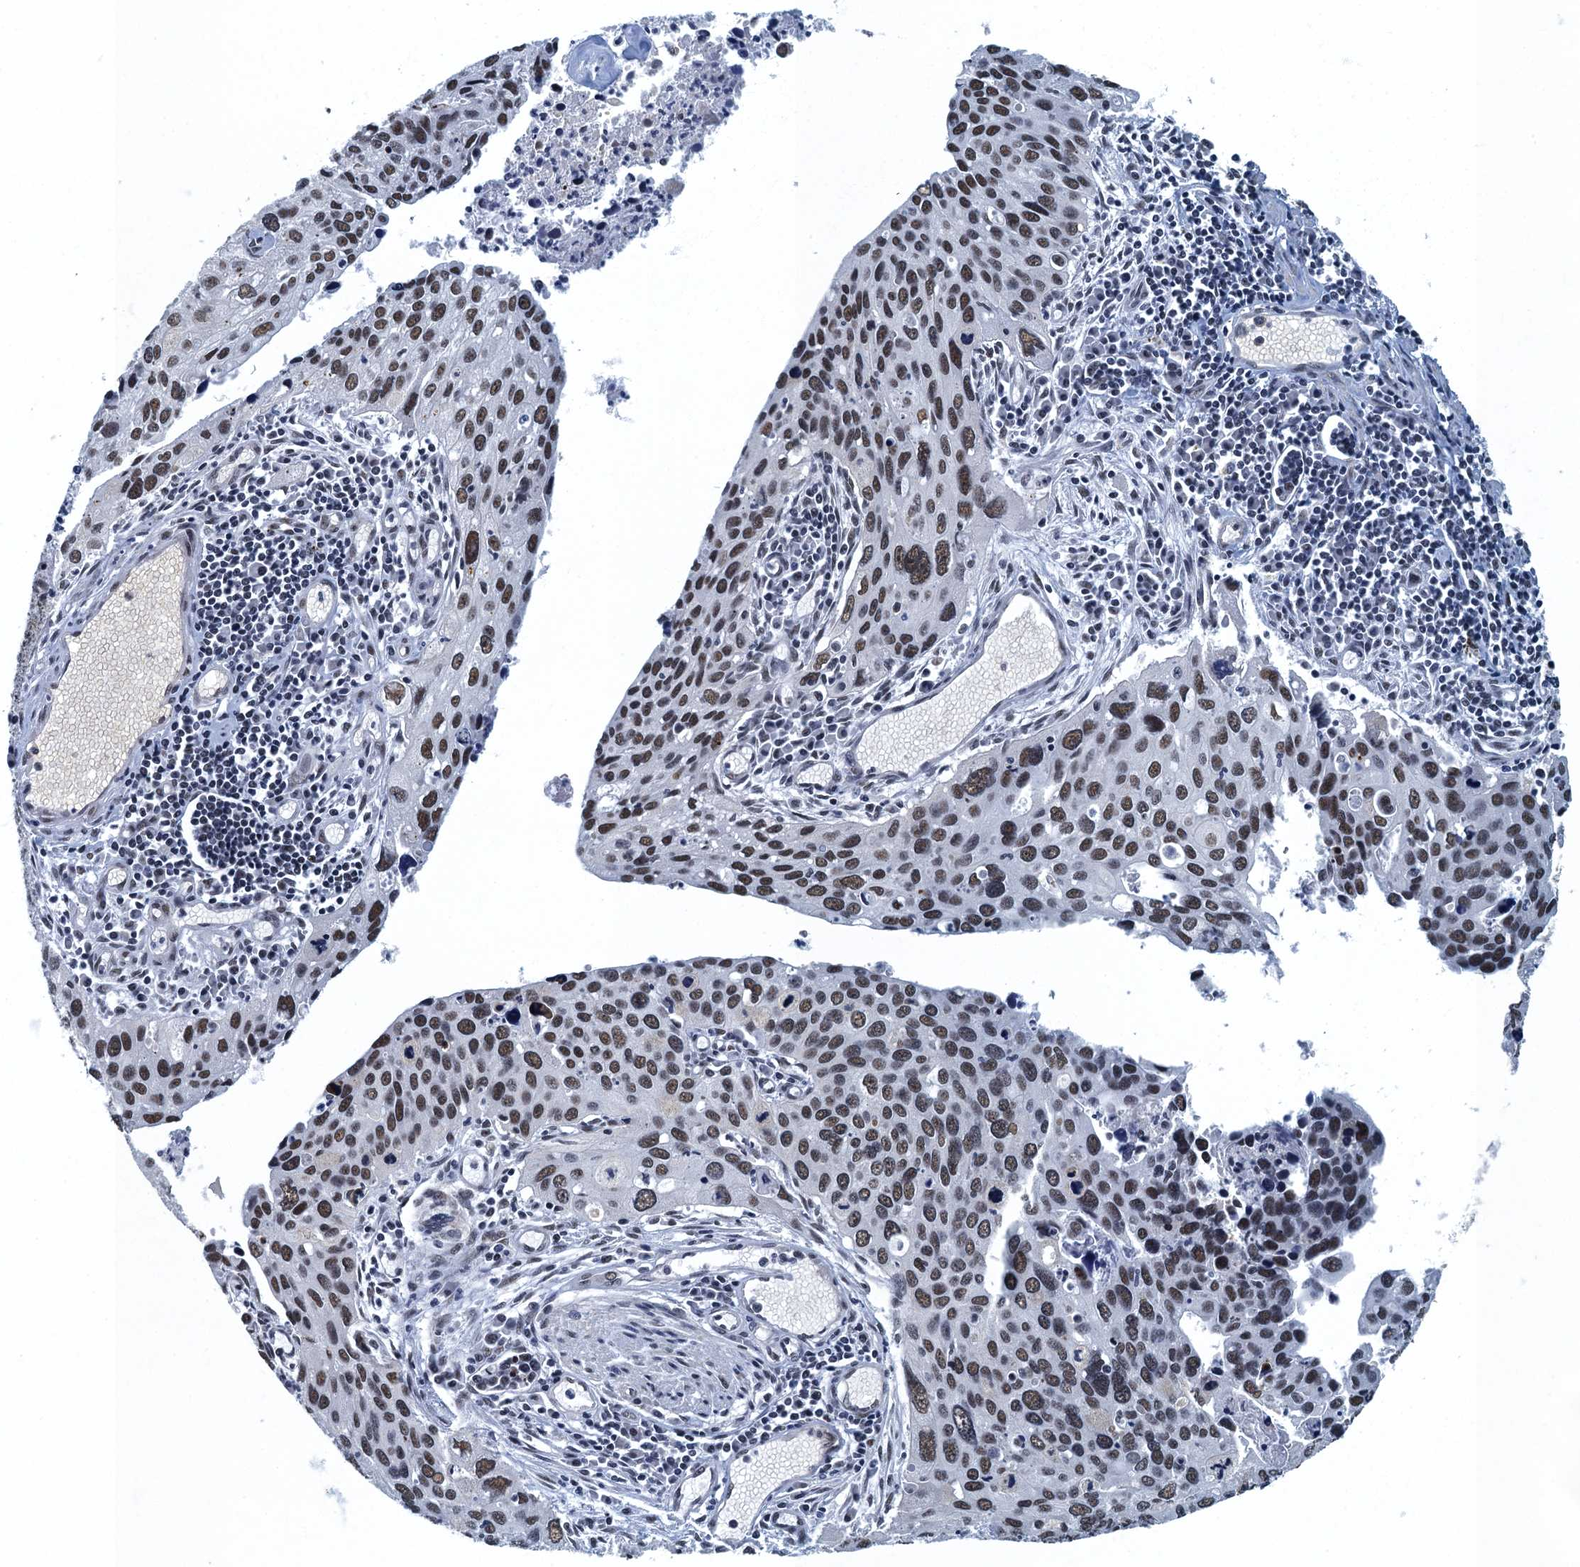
{"staining": {"intensity": "moderate", "quantity": "25%-75%", "location": "nuclear"}, "tissue": "cervical cancer", "cell_type": "Tumor cells", "image_type": "cancer", "snomed": [{"axis": "morphology", "description": "Squamous cell carcinoma, NOS"}, {"axis": "topography", "description": "Cervix"}], "caption": "The image demonstrates staining of cervical cancer (squamous cell carcinoma), revealing moderate nuclear protein positivity (brown color) within tumor cells.", "gene": "GADL1", "patient": {"sex": "female", "age": 55}}